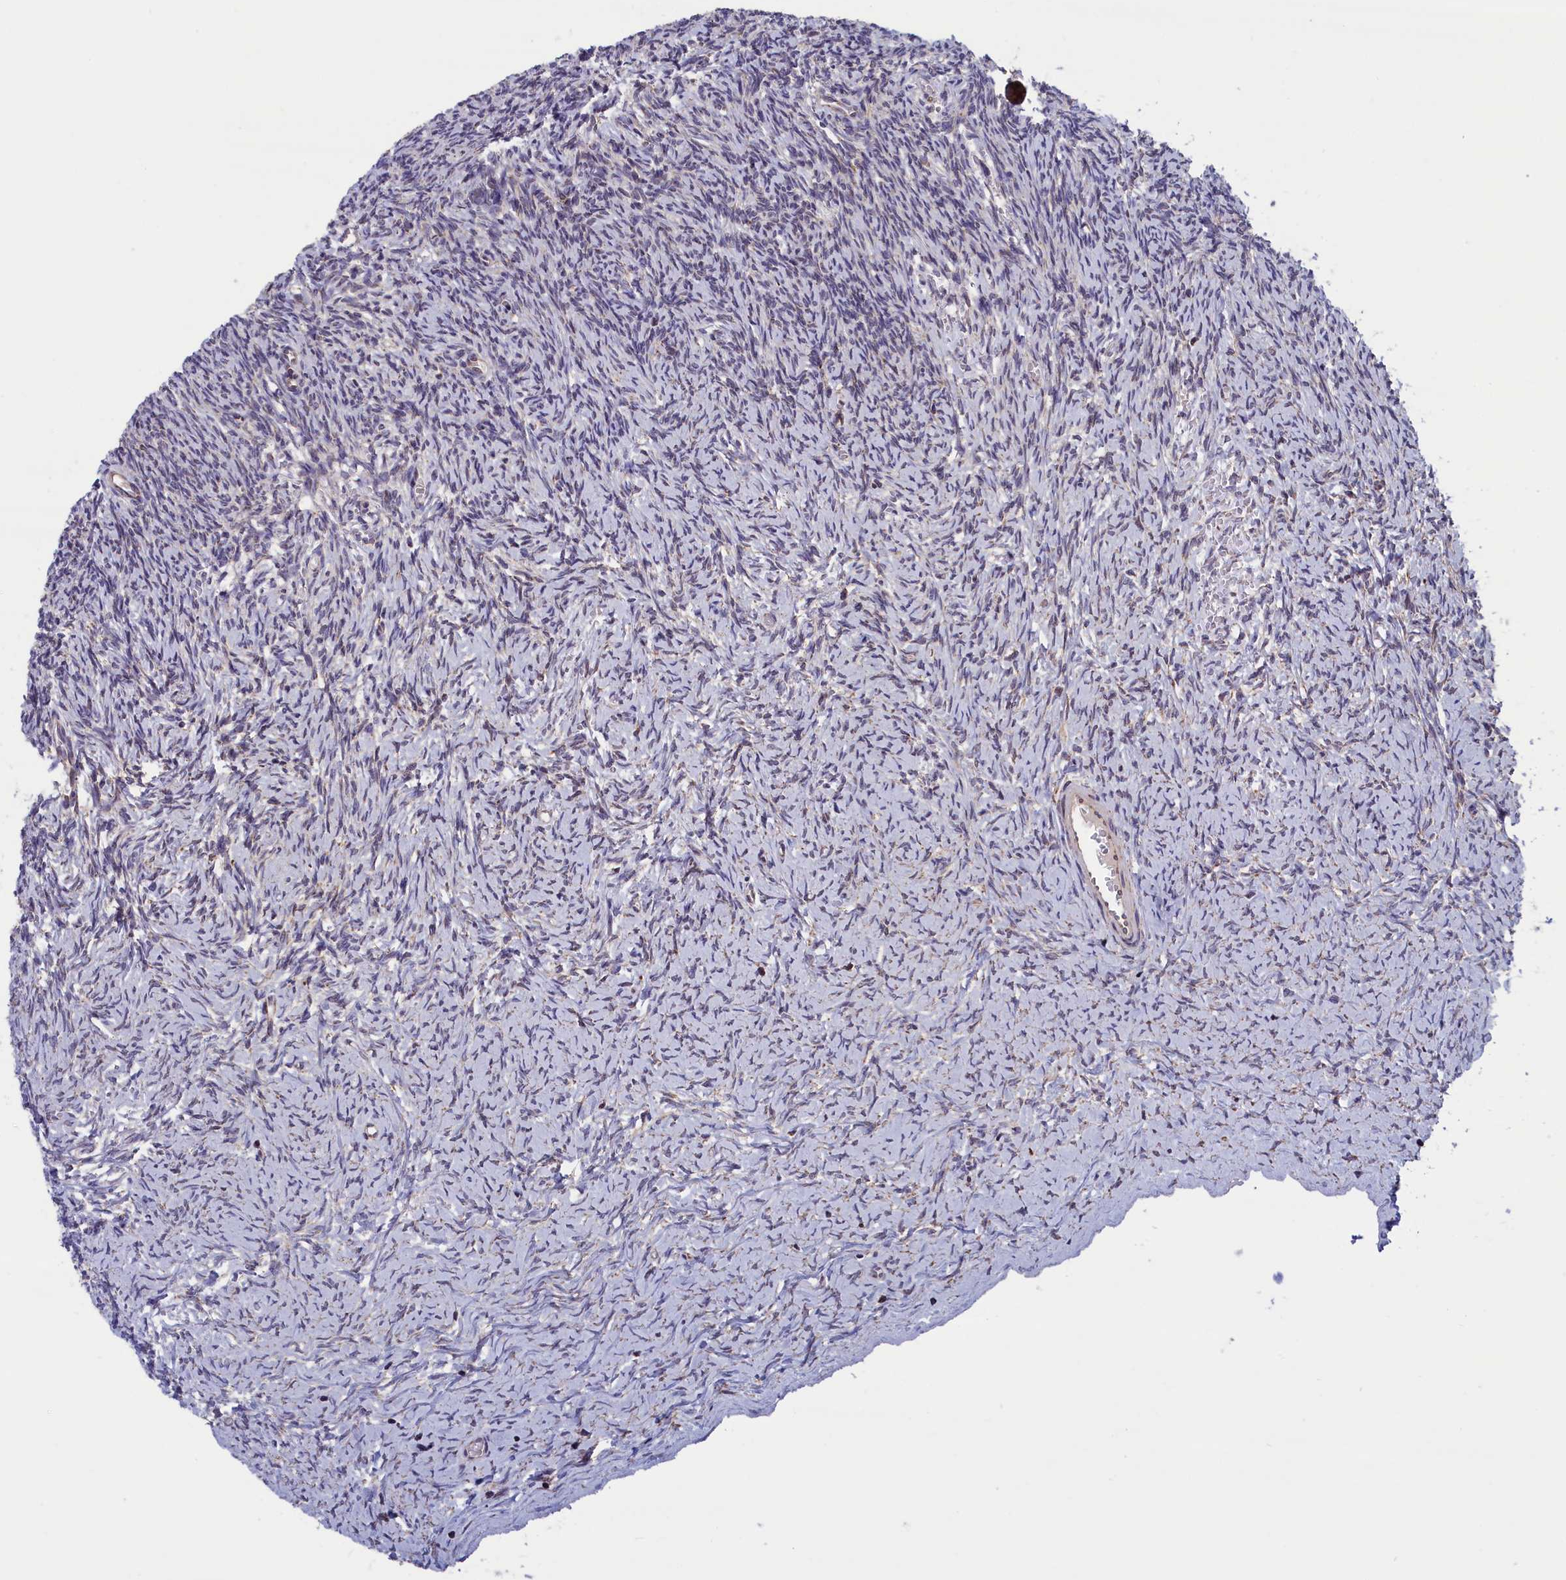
{"staining": {"intensity": "weak", "quantity": "<25%", "location": "cytoplasmic/membranous"}, "tissue": "ovary", "cell_type": "Ovarian stroma cells", "image_type": "normal", "snomed": [{"axis": "morphology", "description": "Normal tissue, NOS"}, {"axis": "topography", "description": "Ovary"}], "caption": "An IHC histopathology image of normal ovary is shown. There is no staining in ovarian stroma cells of ovary. The staining is performed using DAB (3,3'-diaminobenzidine) brown chromogen with nuclei counter-stained in using hematoxylin.", "gene": "TIMM44", "patient": {"sex": "female", "age": 39}}